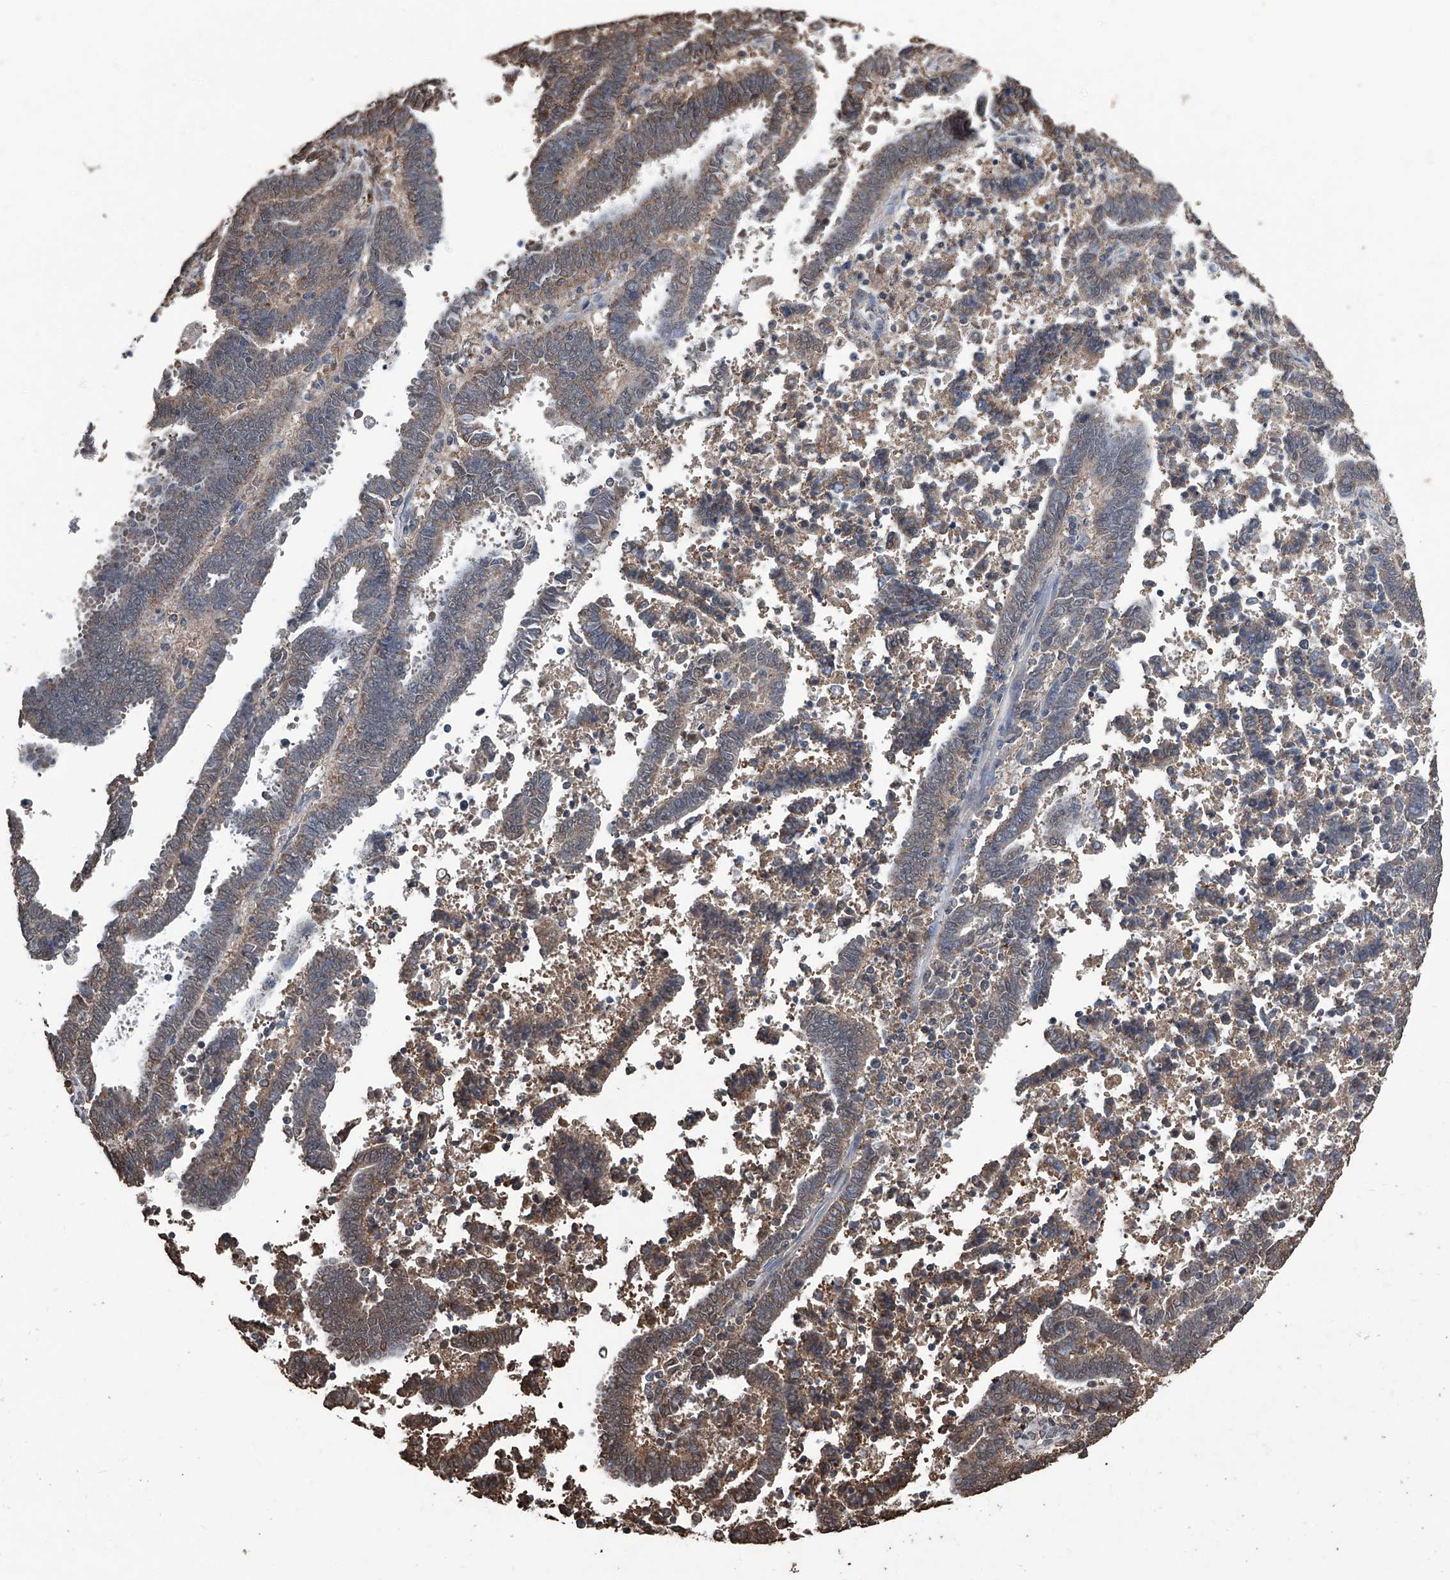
{"staining": {"intensity": "moderate", "quantity": ">75%", "location": "cytoplasmic/membranous"}, "tissue": "endometrial cancer", "cell_type": "Tumor cells", "image_type": "cancer", "snomed": [{"axis": "morphology", "description": "Adenocarcinoma, NOS"}, {"axis": "topography", "description": "Uterus"}], "caption": "High-magnification brightfield microscopy of adenocarcinoma (endometrial) stained with DAB (3,3'-diaminobenzidine) (brown) and counterstained with hematoxylin (blue). tumor cells exhibit moderate cytoplasmic/membranous staining is present in approximately>75% of cells.", "gene": "STARD7", "patient": {"sex": "female", "age": 83}}